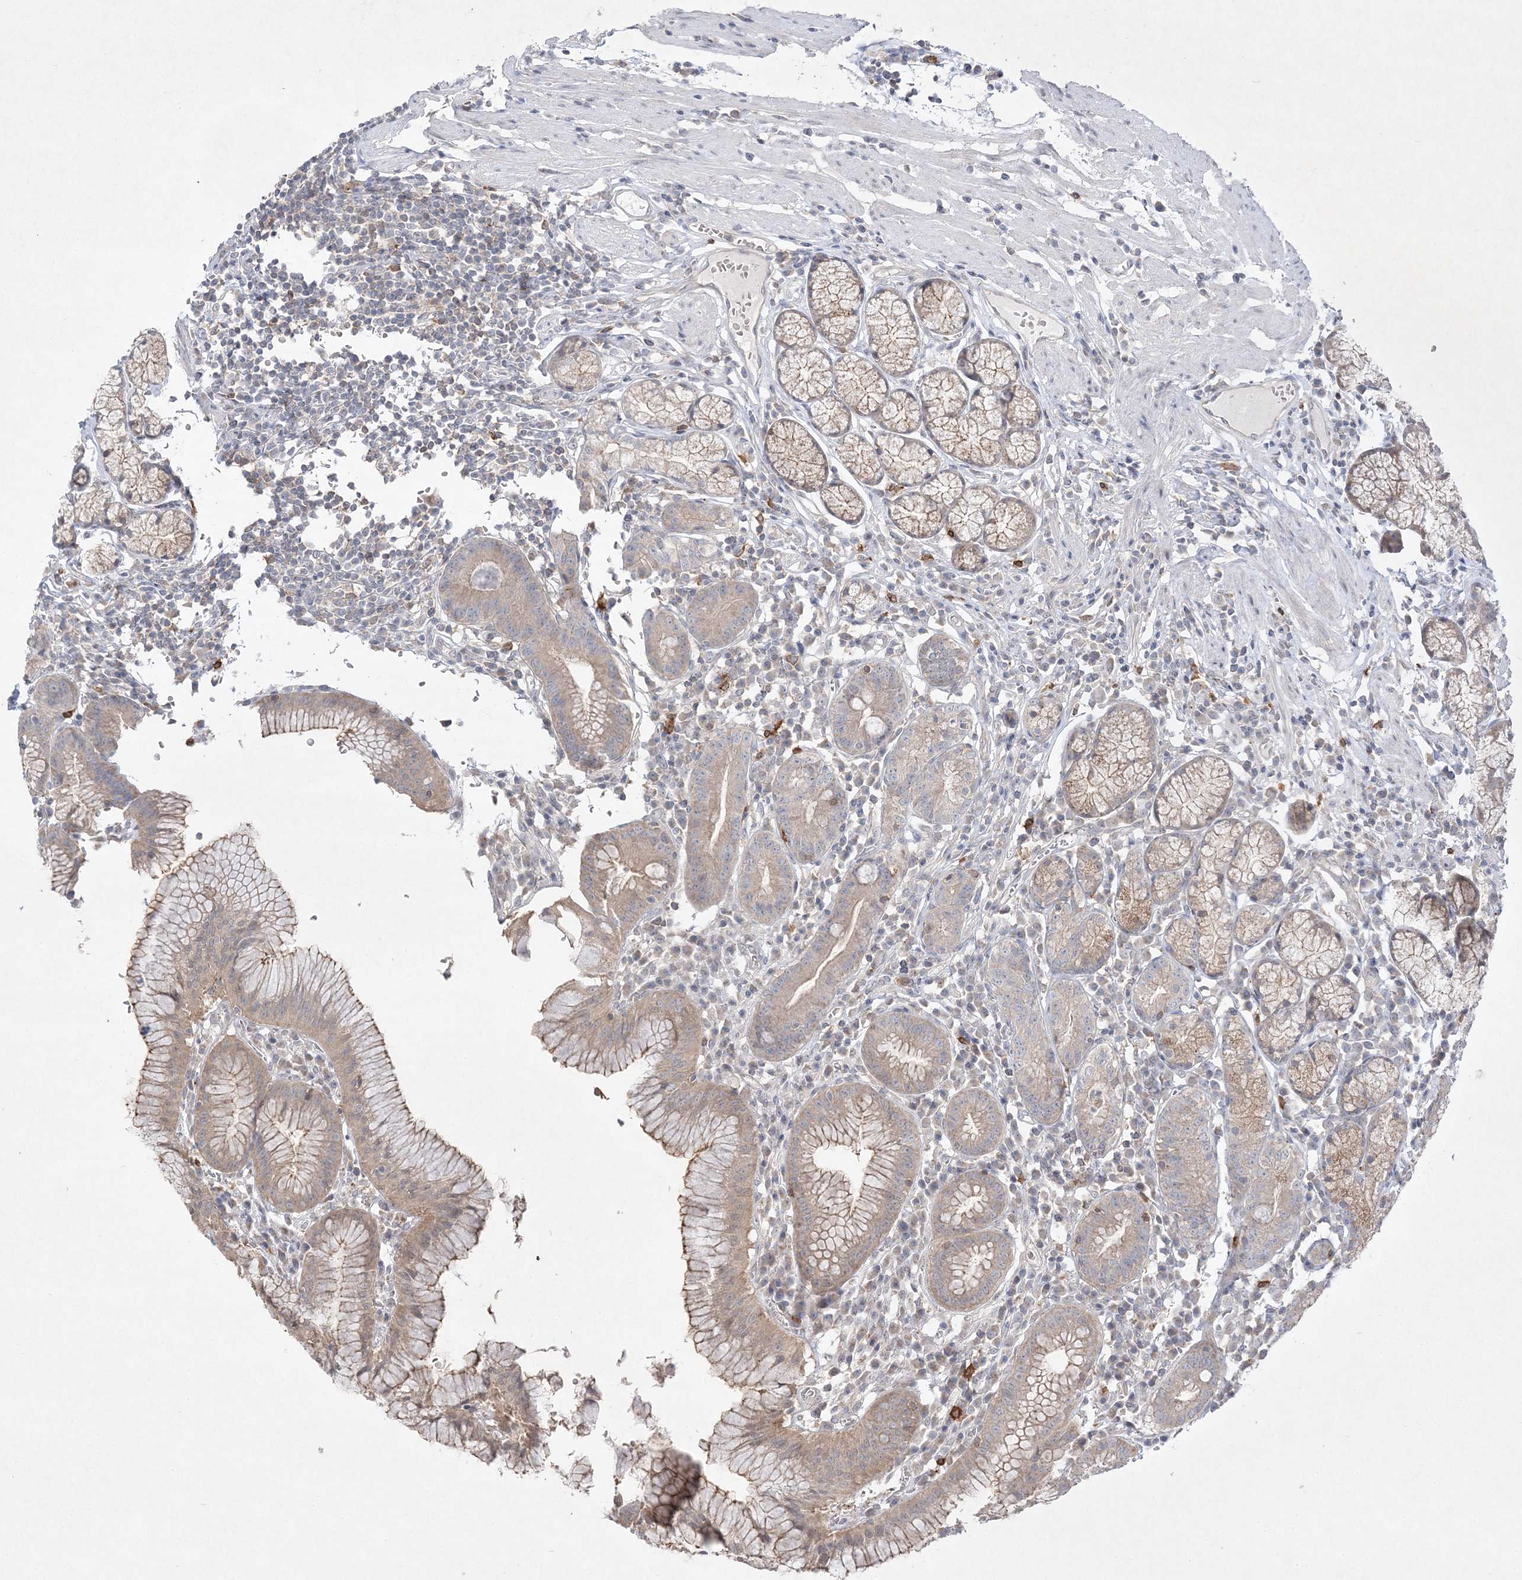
{"staining": {"intensity": "moderate", "quantity": "<25%", "location": "cytoplasmic/membranous"}, "tissue": "stomach", "cell_type": "Glandular cells", "image_type": "normal", "snomed": [{"axis": "morphology", "description": "Normal tissue, NOS"}, {"axis": "topography", "description": "Stomach"}], "caption": "Moderate cytoplasmic/membranous protein expression is seen in approximately <25% of glandular cells in stomach. The protein of interest is shown in brown color, while the nuclei are stained blue.", "gene": "CLNK", "patient": {"sex": "male", "age": 55}}